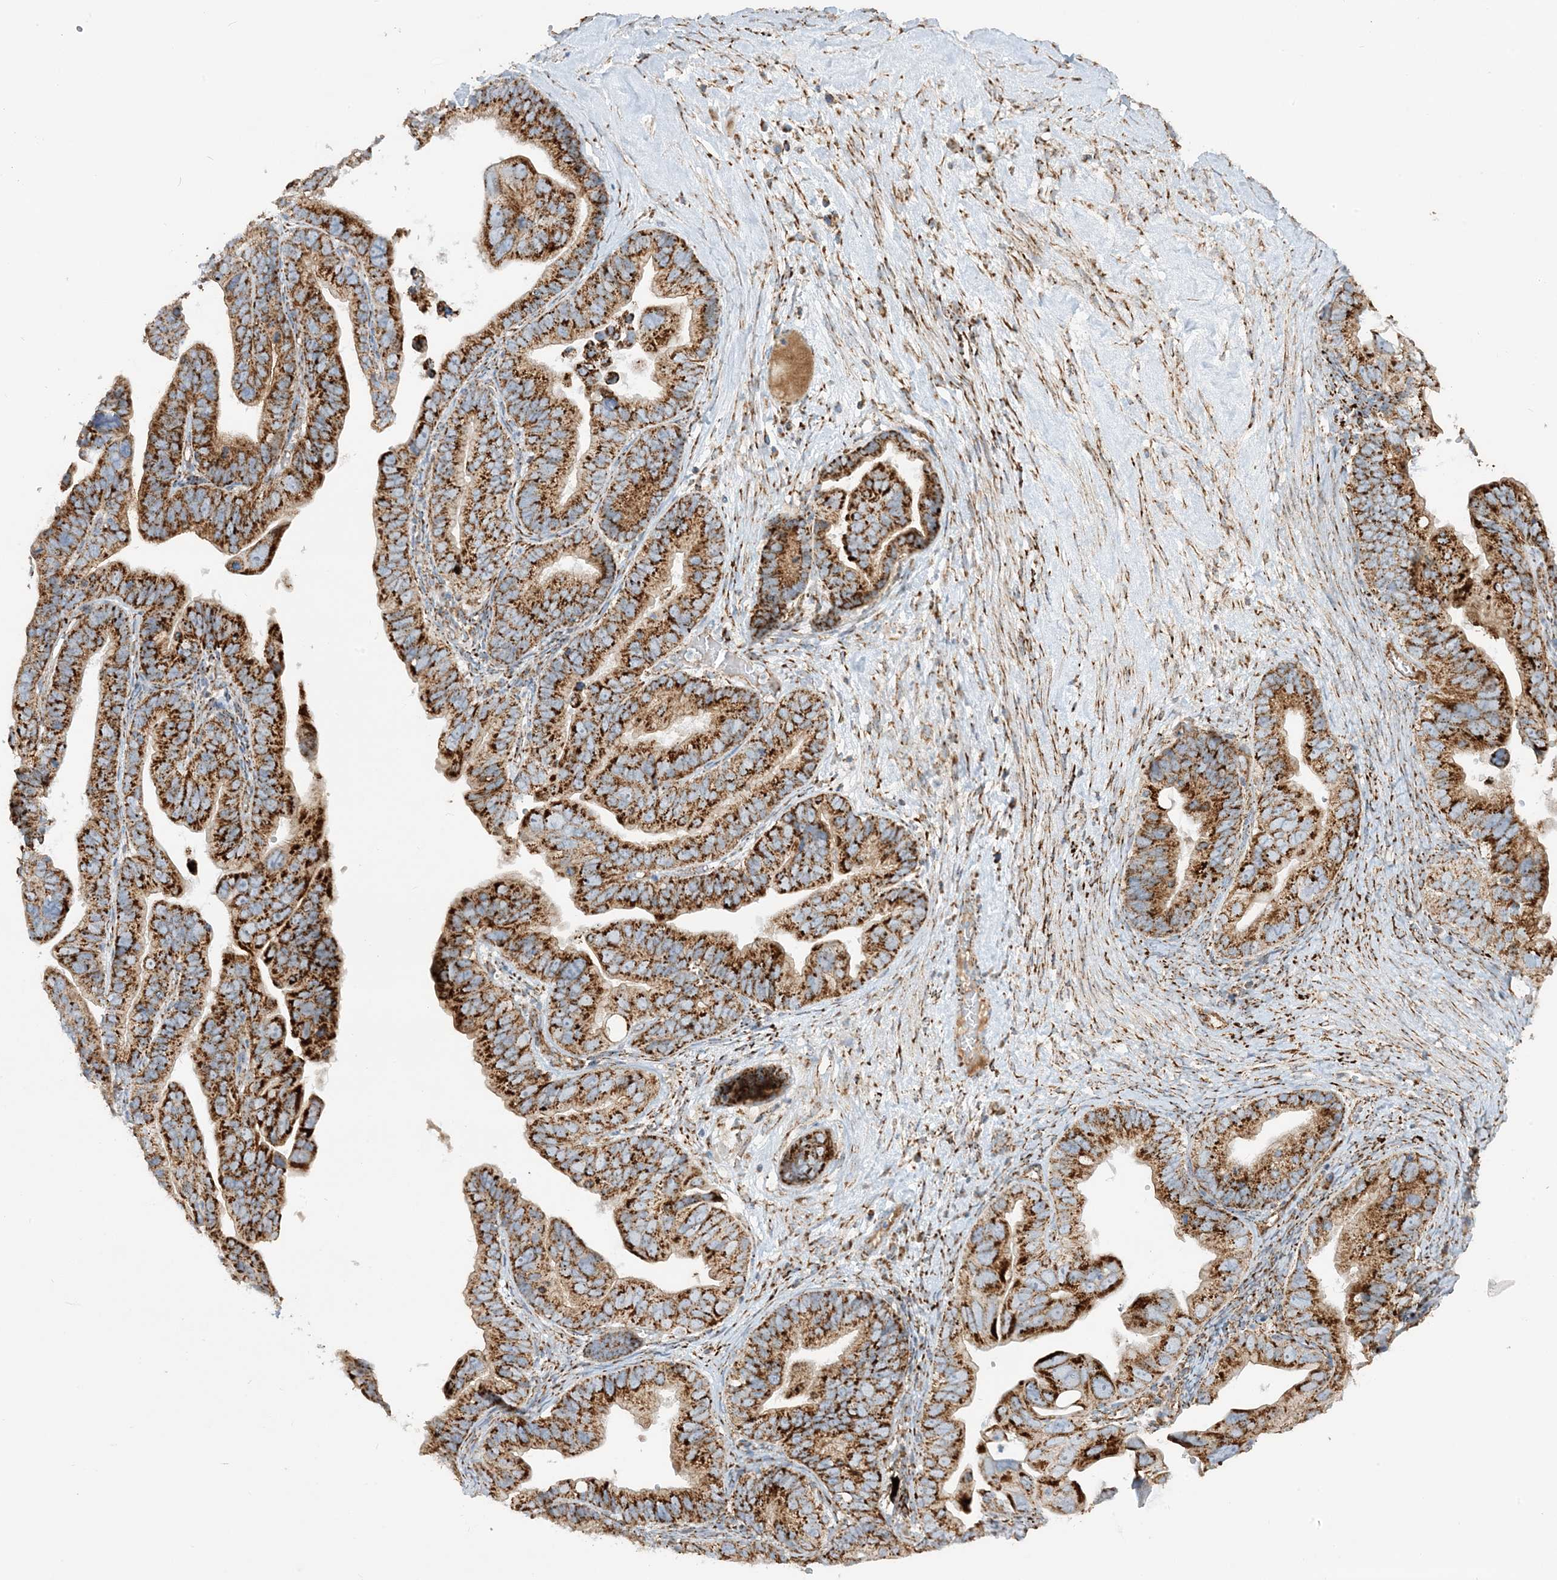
{"staining": {"intensity": "strong", "quantity": ">75%", "location": "cytoplasmic/membranous"}, "tissue": "ovarian cancer", "cell_type": "Tumor cells", "image_type": "cancer", "snomed": [{"axis": "morphology", "description": "Cystadenocarcinoma, serous, NOS"}, {"axis": "topography", "description": "Ovary"}], "caption": "A photomicrograph of human ovarian cancer stained for a protein shows strong cytoplasmic/membranous brown staining in tumor cells. (DAB (3,3'-diaminobenzidine) = brown stain, brightfield microscopy at high magnification).", "gene": "NDUFAF3", "patient": {"sex": "female", "age": 56}}